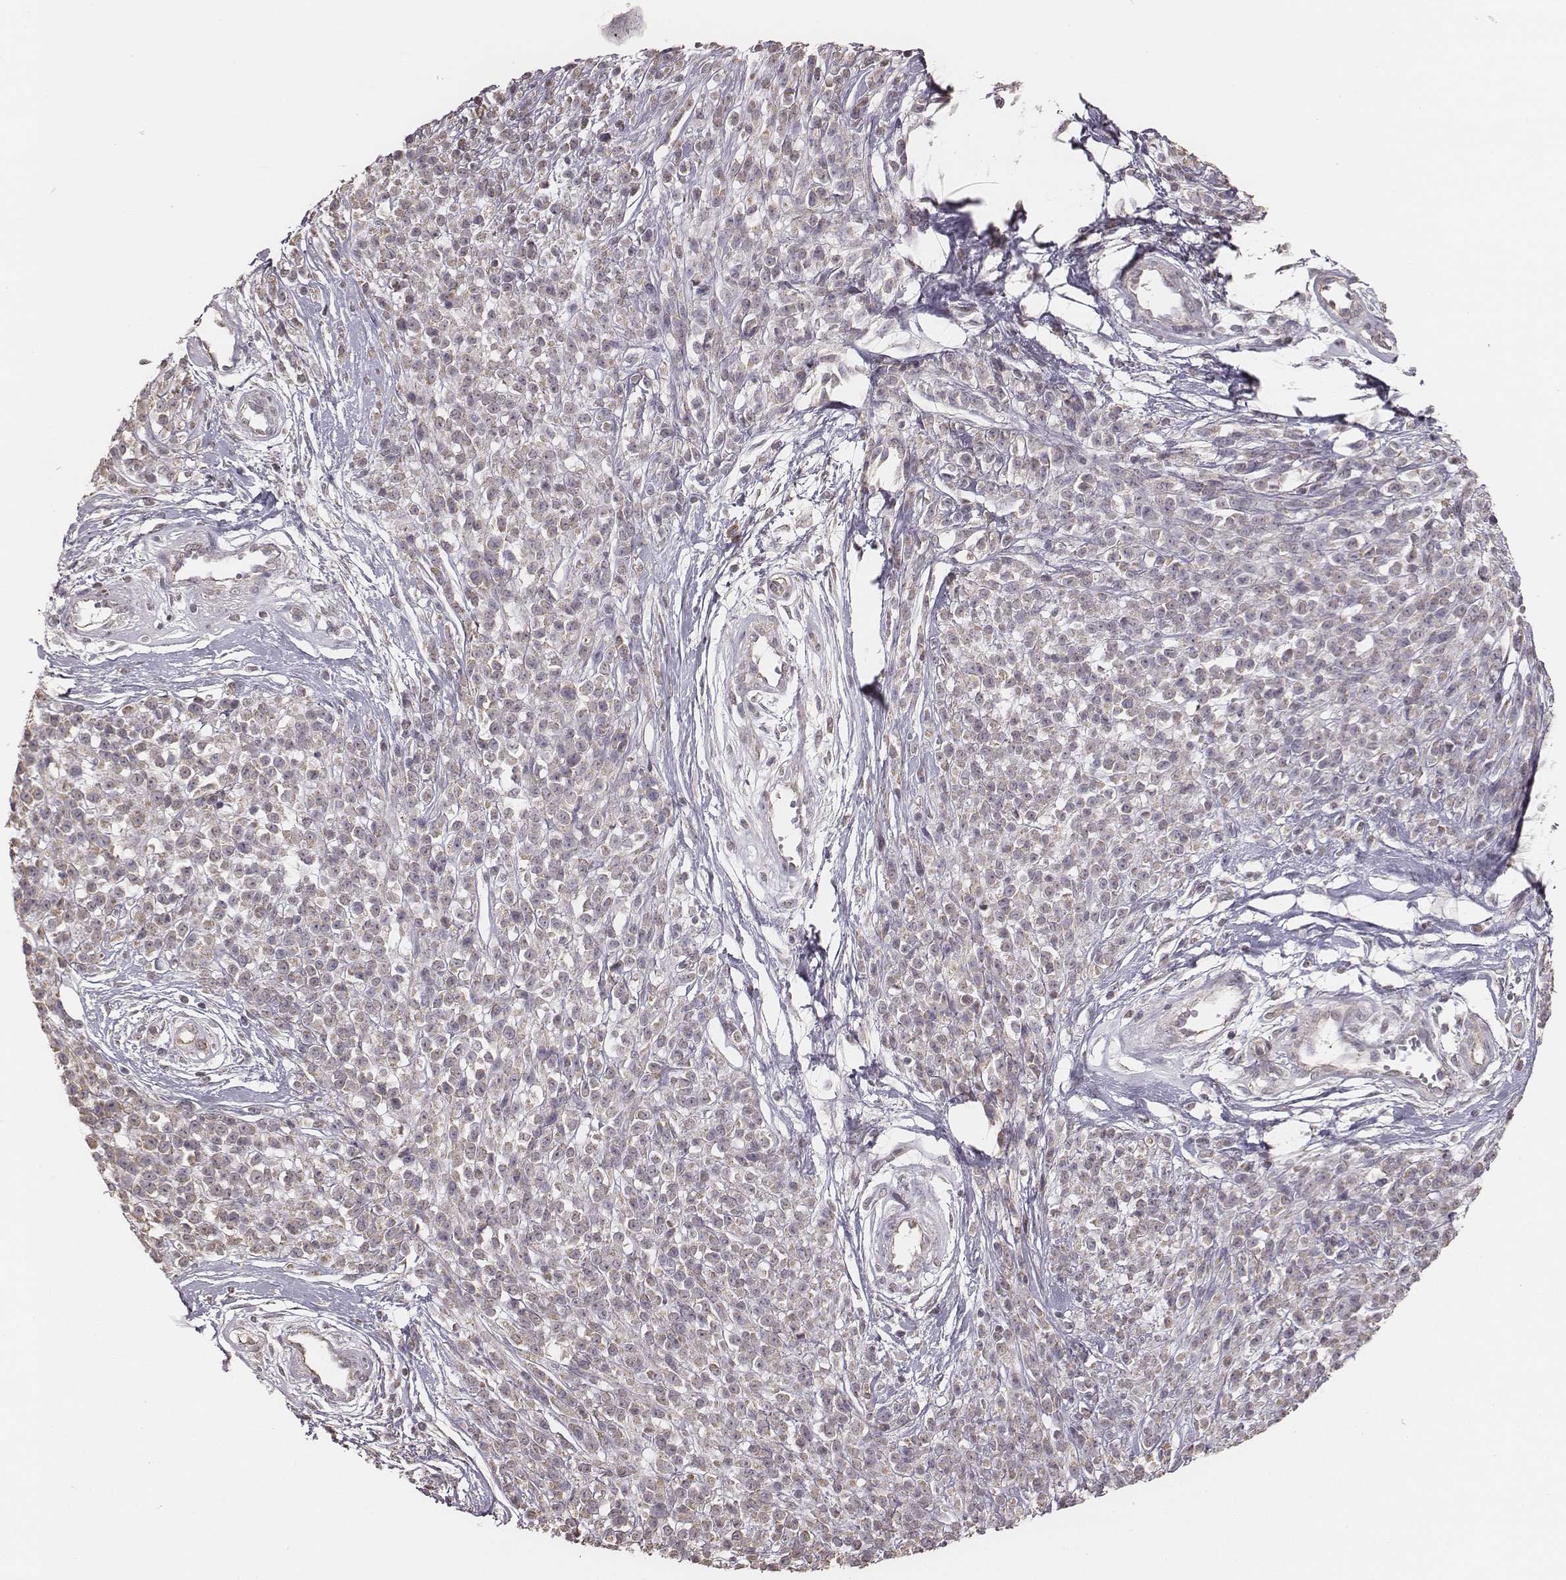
{"staining": {"intensity": "negative", "quantity": "none", "location": "none"}, "tissue": "melanoma", "cell_type": "Tumor cells", "image_type": "cancer", "snomed": [{"axis": "morphology", "description": "Malignant melanoma, NOS"}, {"axis": "topography", "description": "Skin"}, {"axis": "topography", "description": "Skin of trunk"}], "caption": "IHC photomicrograph of neoplastic tissue: human melanoma stained with DAB displays no significant protein positivity in tumor cells. (Stains: DAB immunohistochemistry (IHC) with hematoxylin counter stain, Microscopy: brightfield microscopy at high magnification).", "gene": "SLC7A4", "patient": {"sex": "male", "age": 74}}